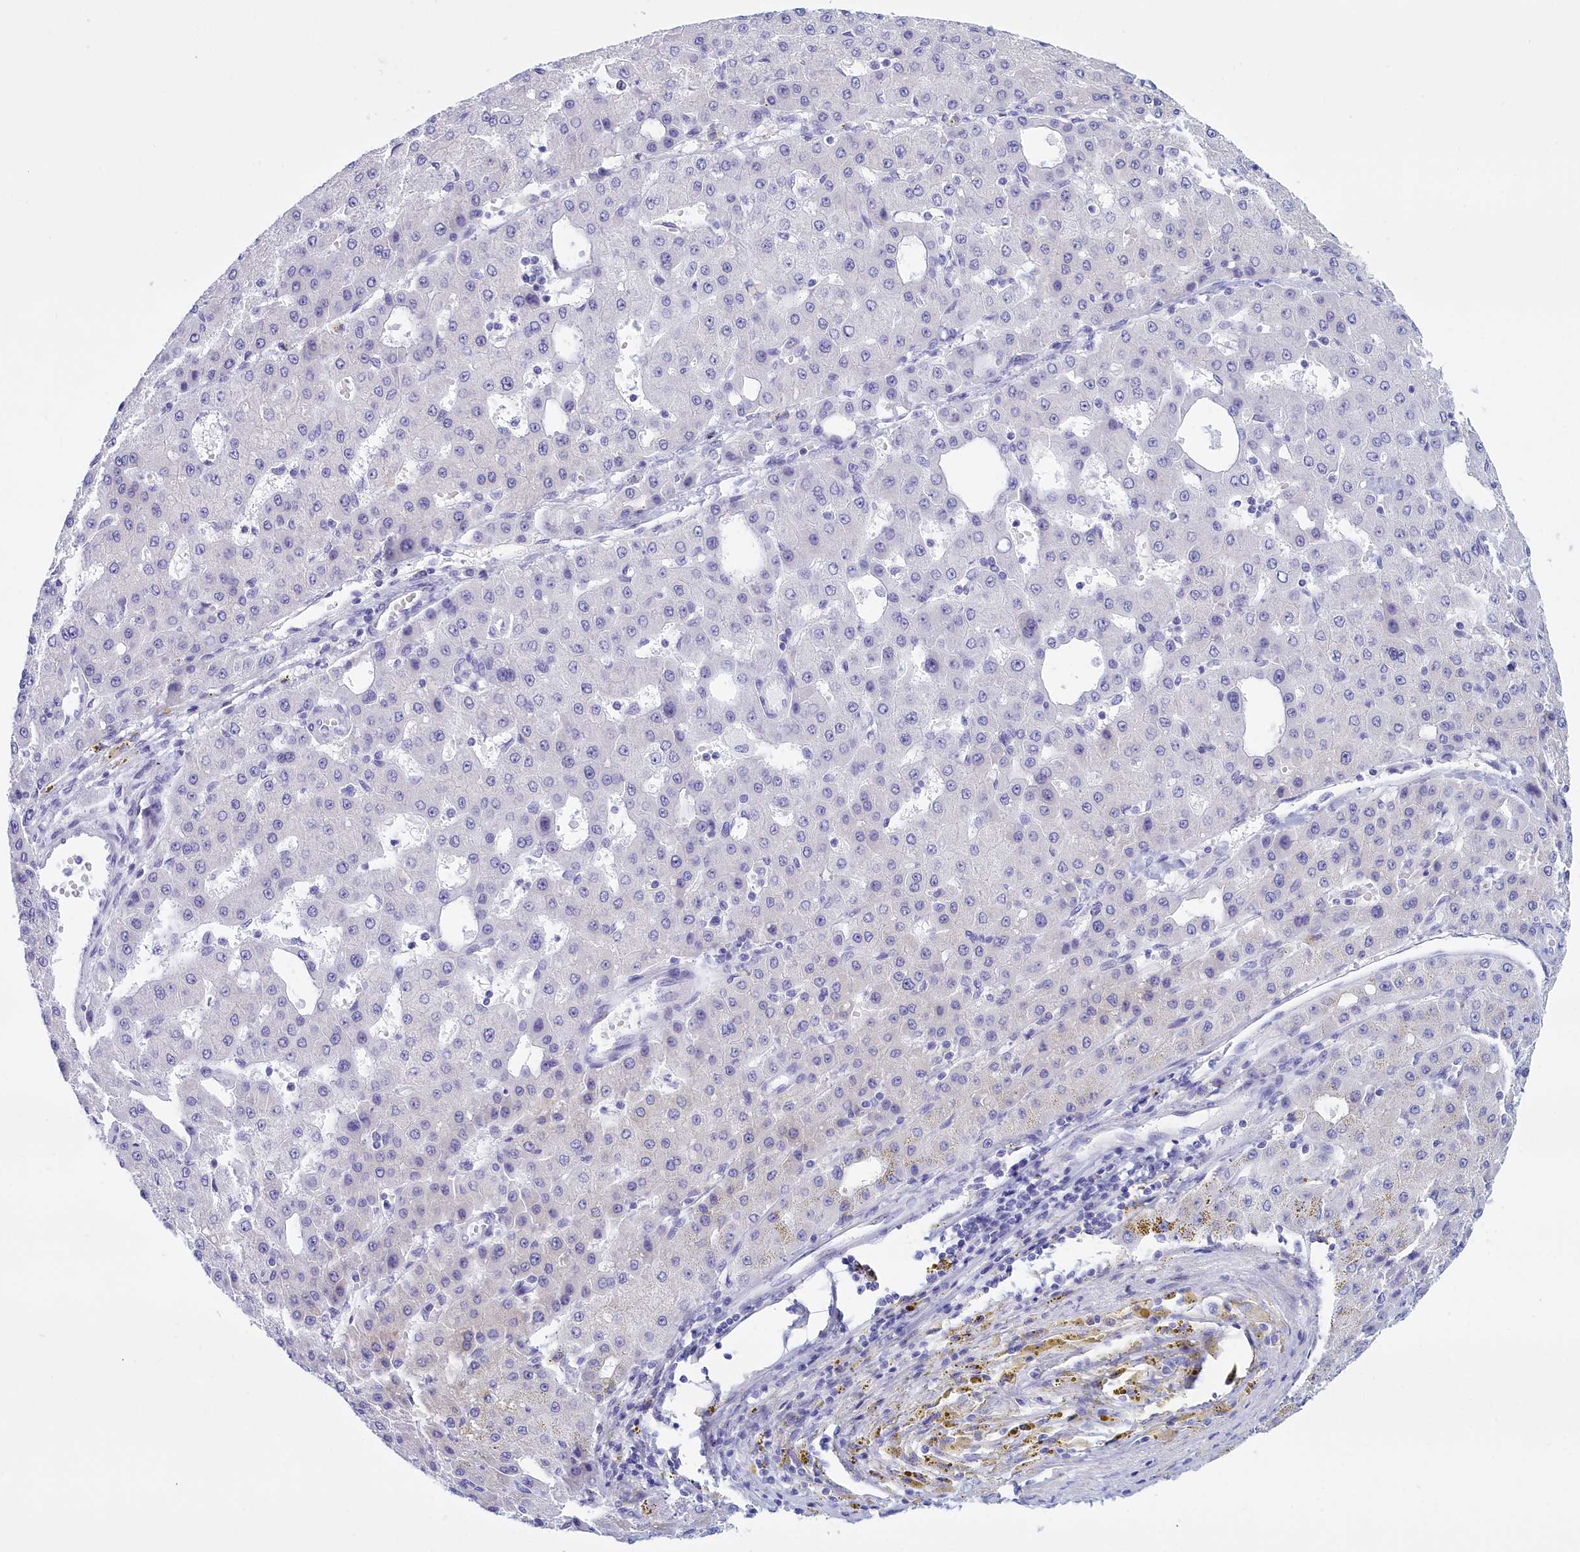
{"staining": {"intensity": "negative", "quantity": "none", "location": "none"}, "tissue": "liver cancer", "cell_type": "Tumor cells", "image_type": "cancer", "snomed": [{"axis": "morphology", "description": "Carcinoma, Hepatocellular, NOS"}, {"axis": "topography", "description": "Liver"}], "caption": "Tumor cells are negative for protein expression in human liver hepatocellular carcinoma. (Brightfield microscopy of DAB (3,3'-diaminobenzidine) immunohistochemistry (IHC) at high magnification).", "gene": "TMEM97", "patient": {"sex": "male", "age": 47}}